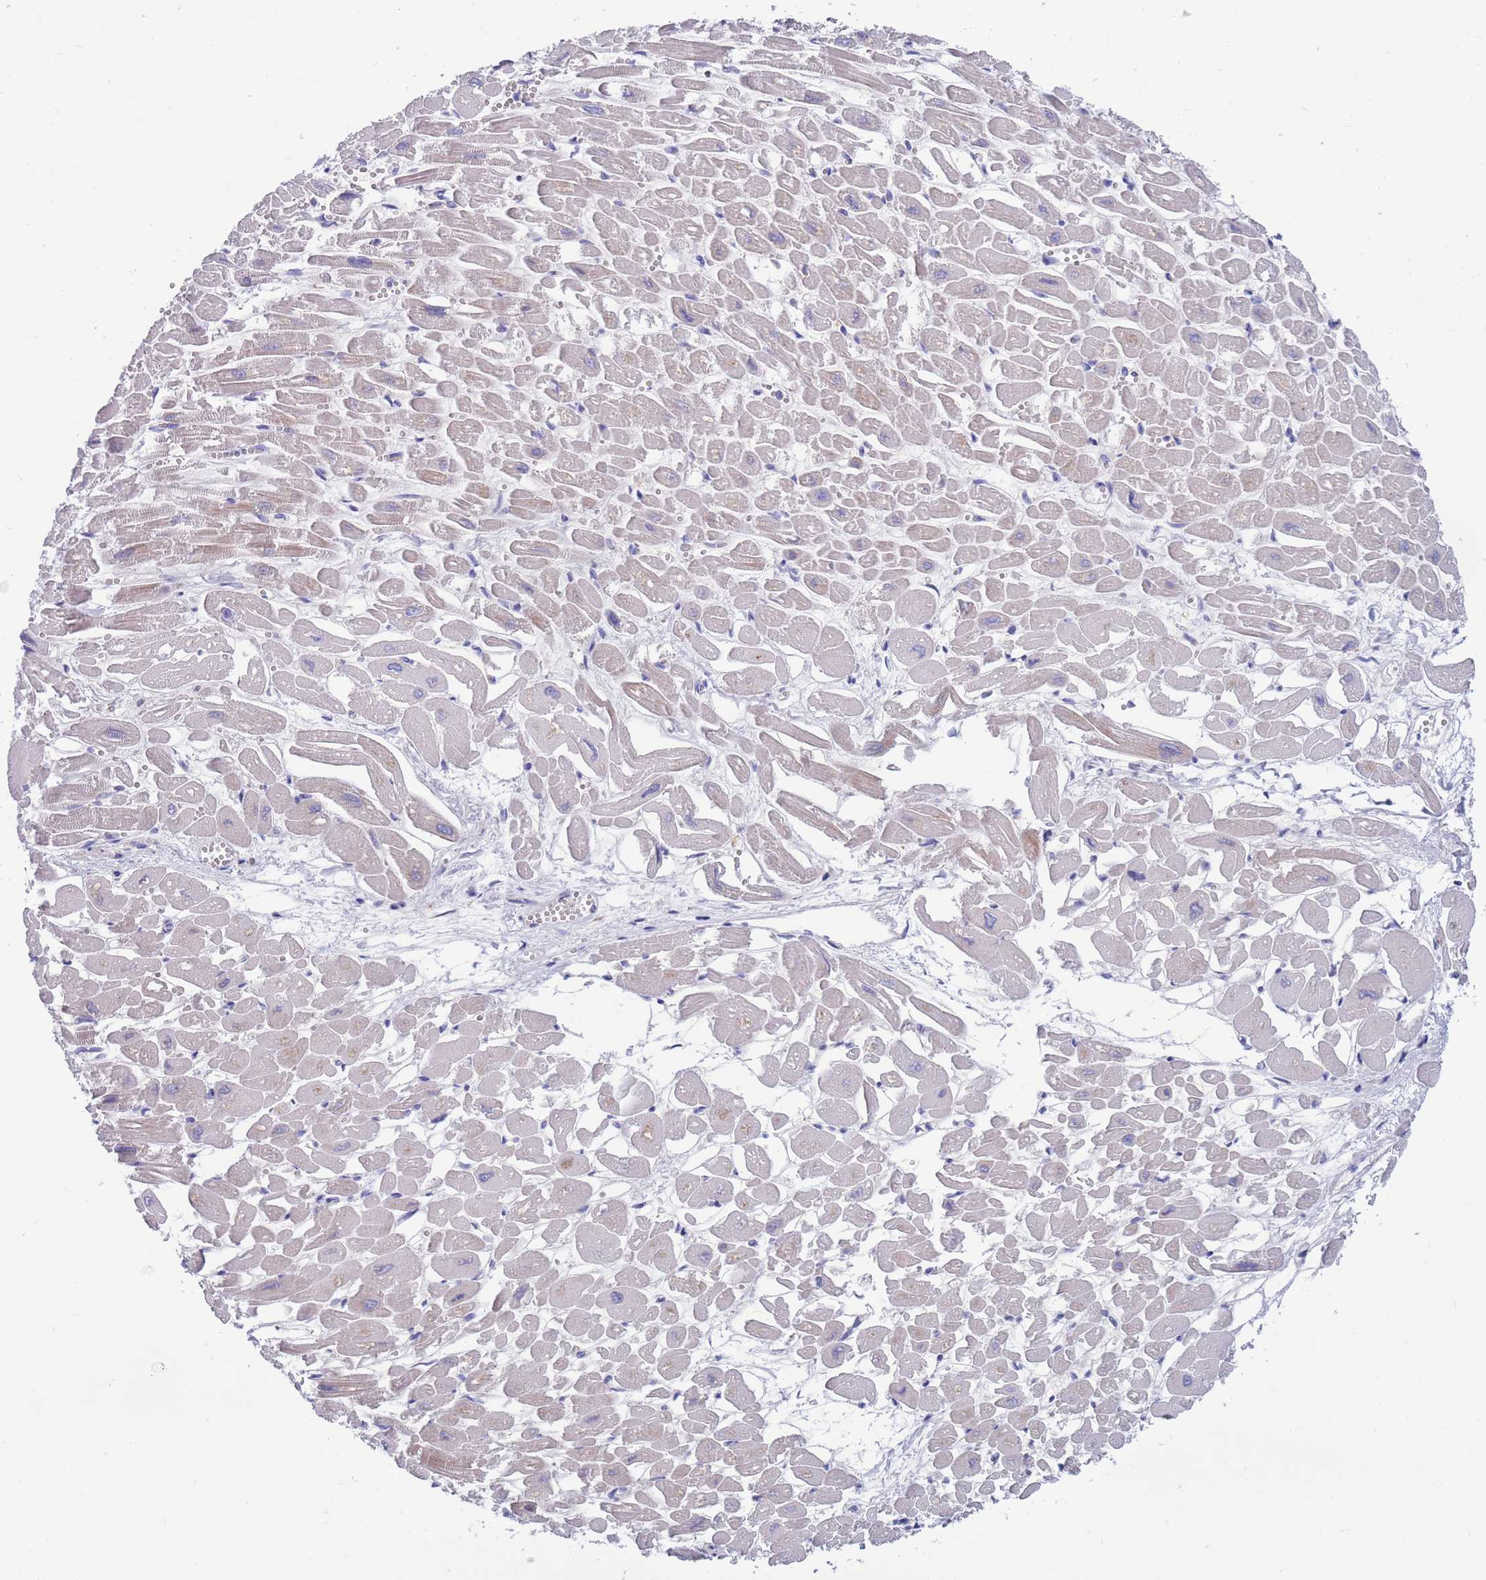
{"staining": {"intensity": "moderate", "quantity": "25%-75%", "location": "cytoplasmic/membranous"}, "tissue": "heart muscle", "cell_type": "Cardiomyocytes", "image_type": "normal", "snomed": [{"axis": "morphology", "description": "Normal tissue, NOS"}, {"axis": "topography", "description": "Heart"}], "caption": "Immunohistochemistry (IHC) histopathology image of unremarkable human heart muscle stained for a protein (brown), which displays medium levels of moderate cytoplasmic/membranous staining in approximately 25%-75% of cardiomyocytes.", "gene": "KLHL29", "patient": {"sex": "male", "age": 54}}